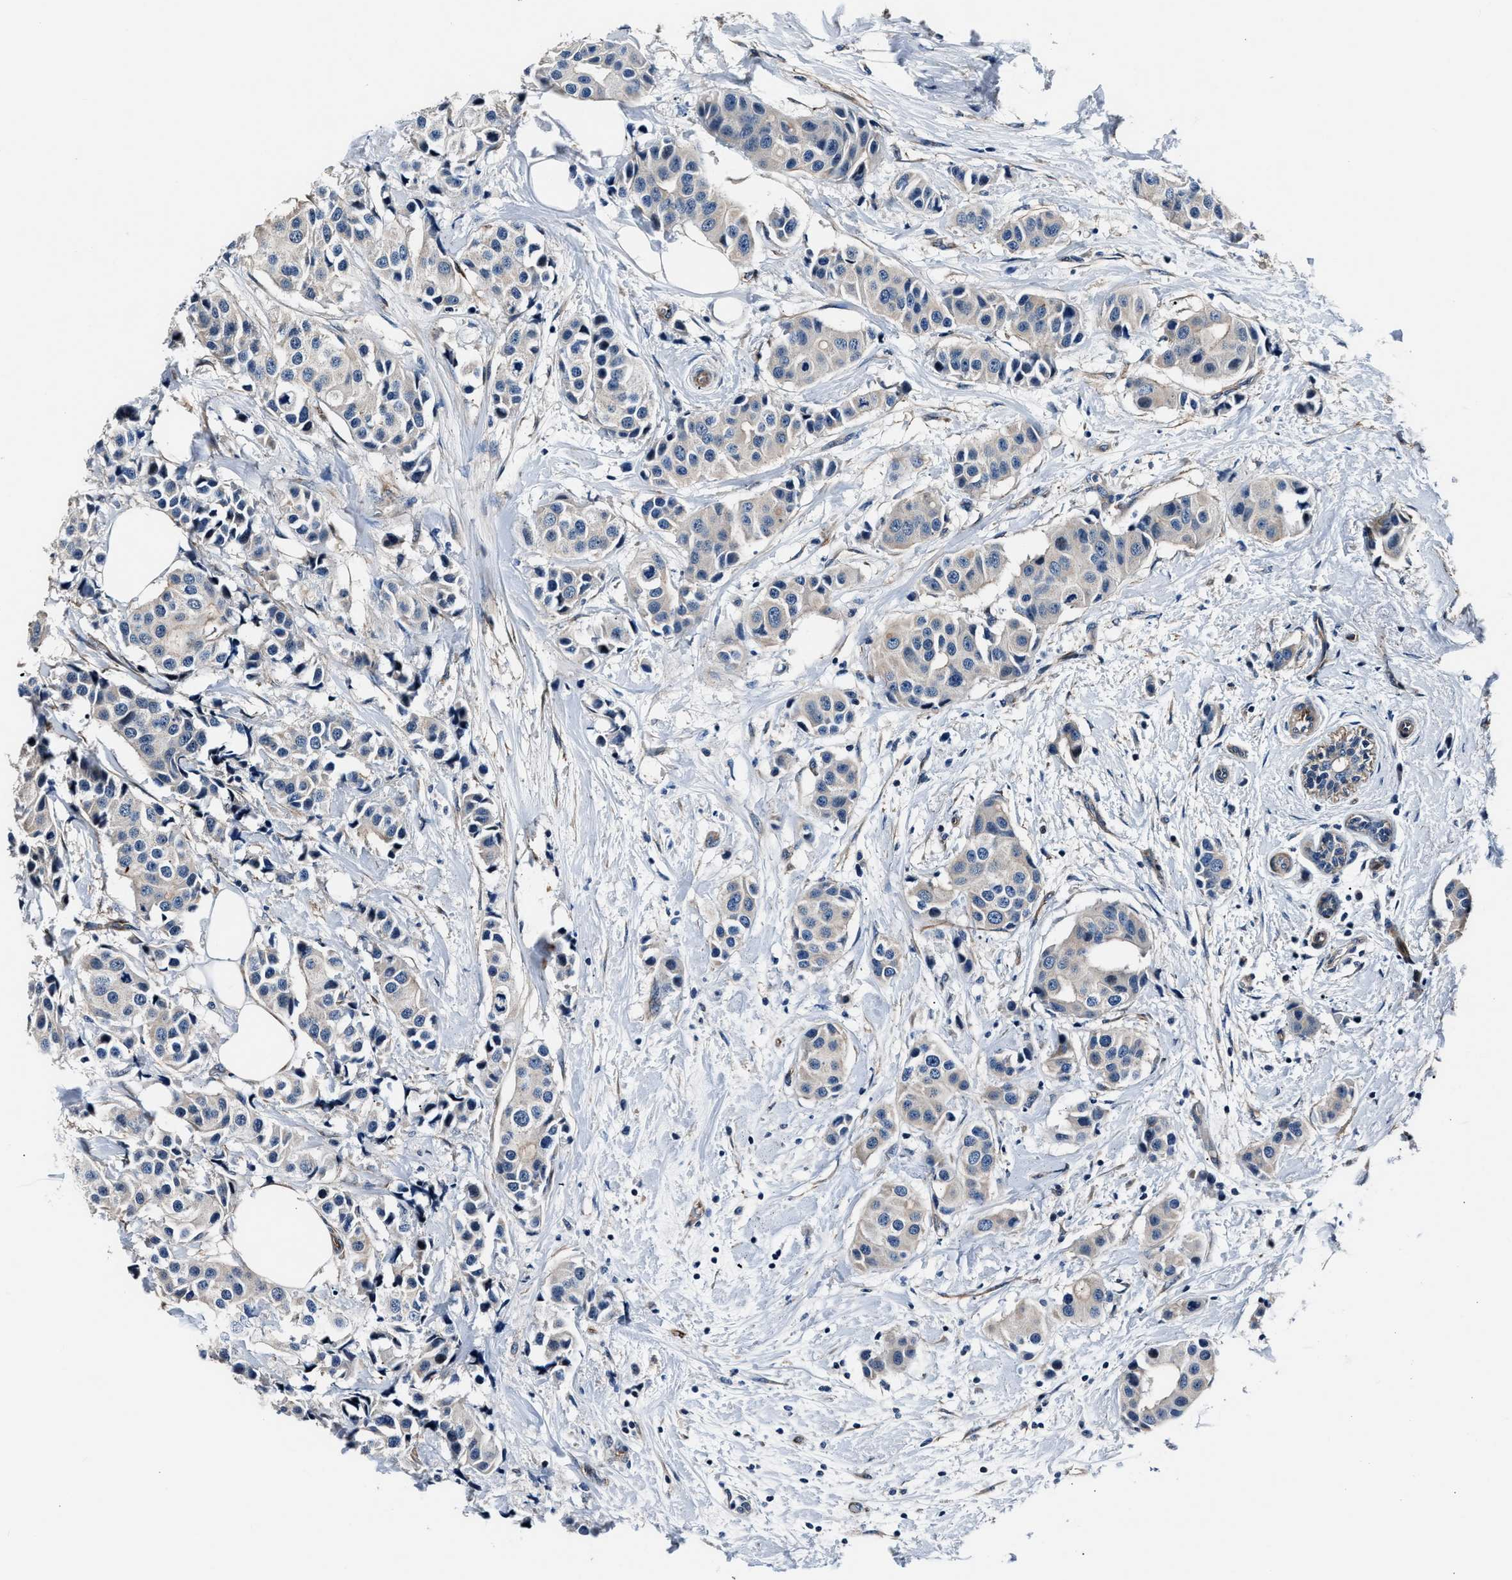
{"staining": {"intensity": "negative", "quantity": "none", "location": "none"}, "tissue": "breast cancer", "cell_type": "Tumor cells", "image_type": "cancer", "snomed": [{"axis": "morphology", "description": "Normal tissue, NOS"}, {"axis": "morphology", "description": "Duct carcinoma"}, {"axis": "topography", "description": "Breast"}], "caption": "Histopathology image shows no protein staining in tumor cells of breast invasive ductal carcinoma tissue. The staining was performed using DAB to visualize the protein expression in brown, while the nuclei were stained in blue with hematoxylin (Magnification: 20x).", "gene": "MPDZ", "patient": {"sex": "female", "age": 39}}